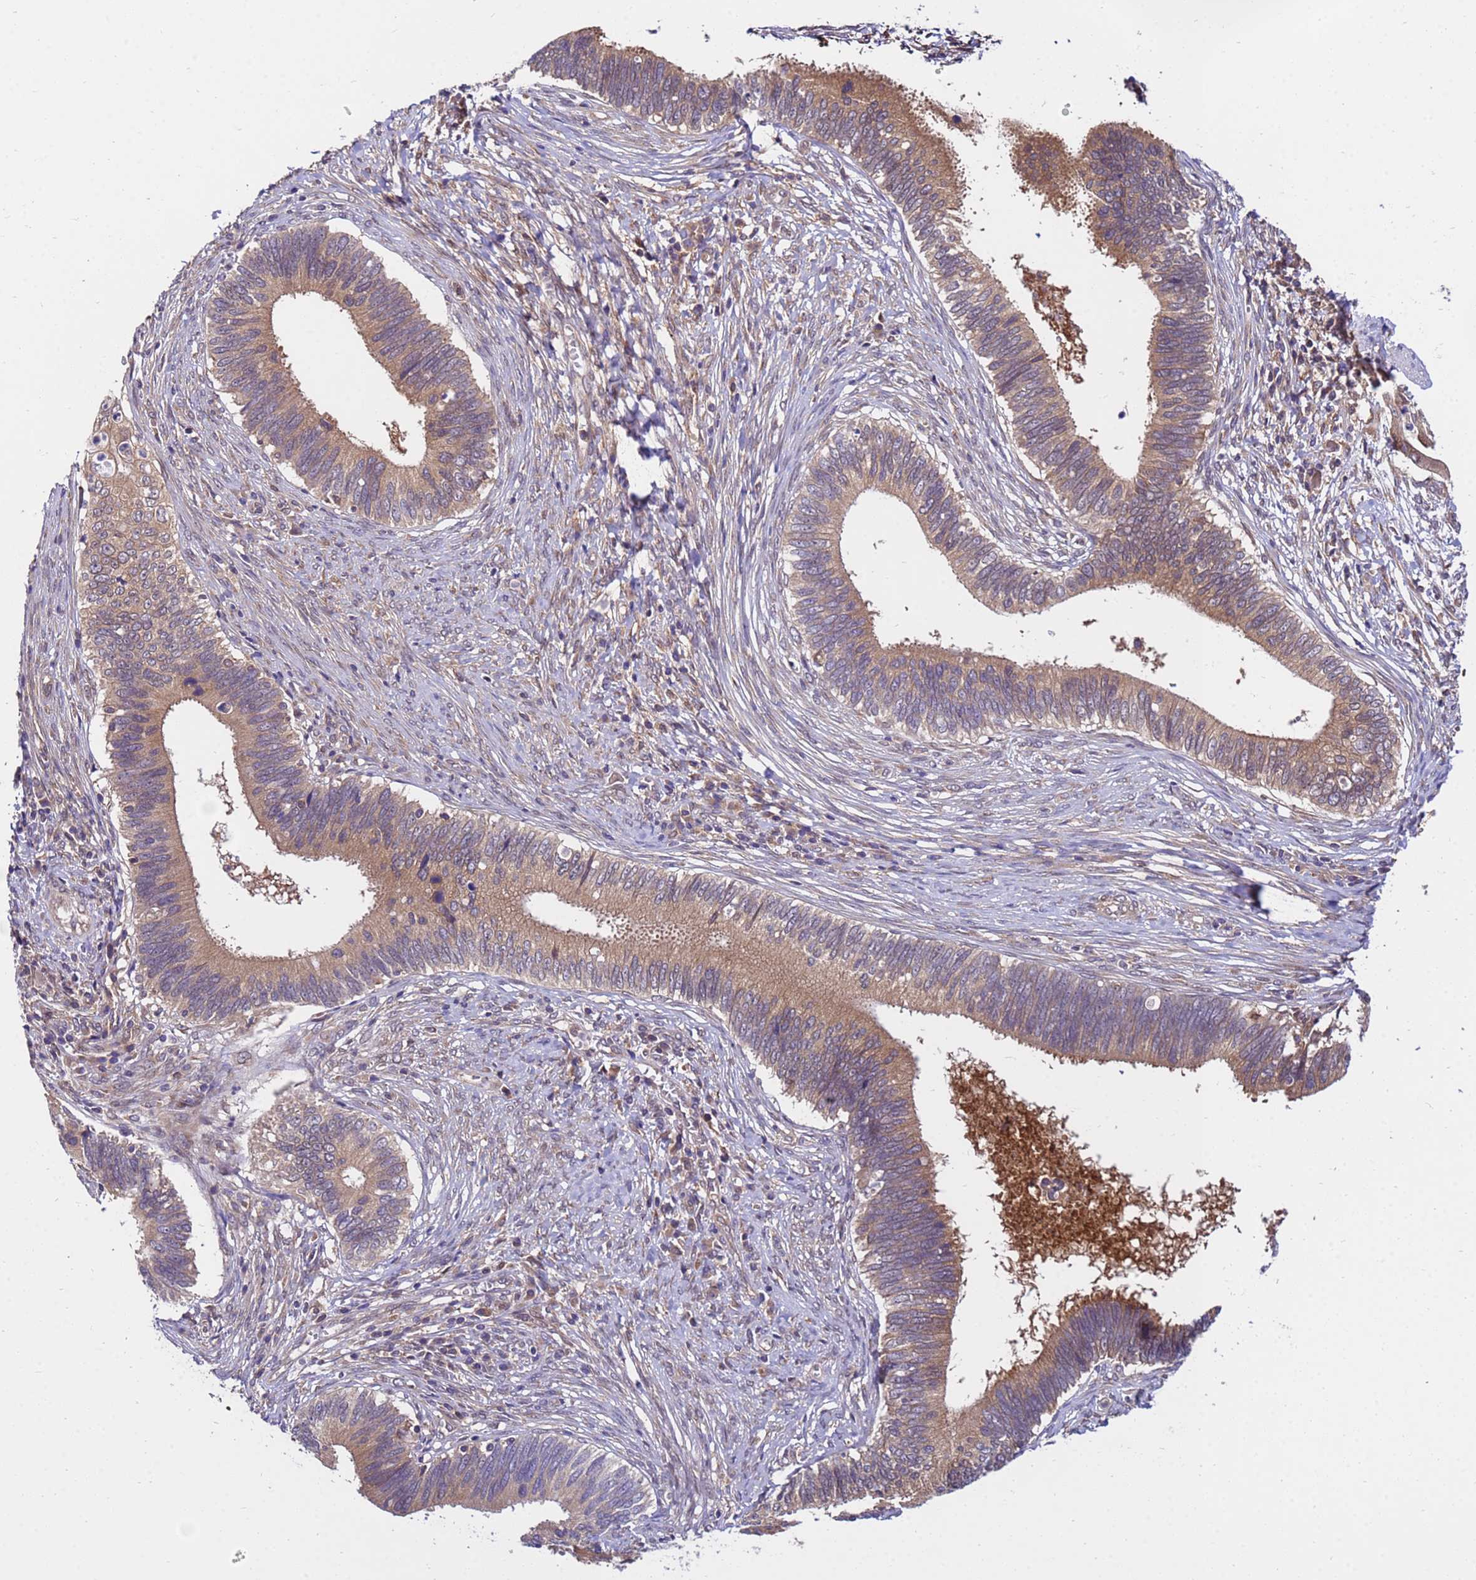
{"staining": {"intensity": "weak", "quantity": "25%-75%", "location": "cytoplasmic/membranous"}, "tissue": "cervical cancer", "cell_type": "Tumor cells", "image_type": "cancer", "snomed": [{"axis": "morphology", "description": "Adenocarcinoma, NOS"}, {"axis": "topography", "description": "Cervix"}], "caption": "Weak cytoplasmic/membranous positivity for a protein is seen in about 25%-75% of tumor cells of cervical cancer using immunohistochemistry (IHC).", "gene": "GET3", "patient": {"sex": "female", "age": 42}}